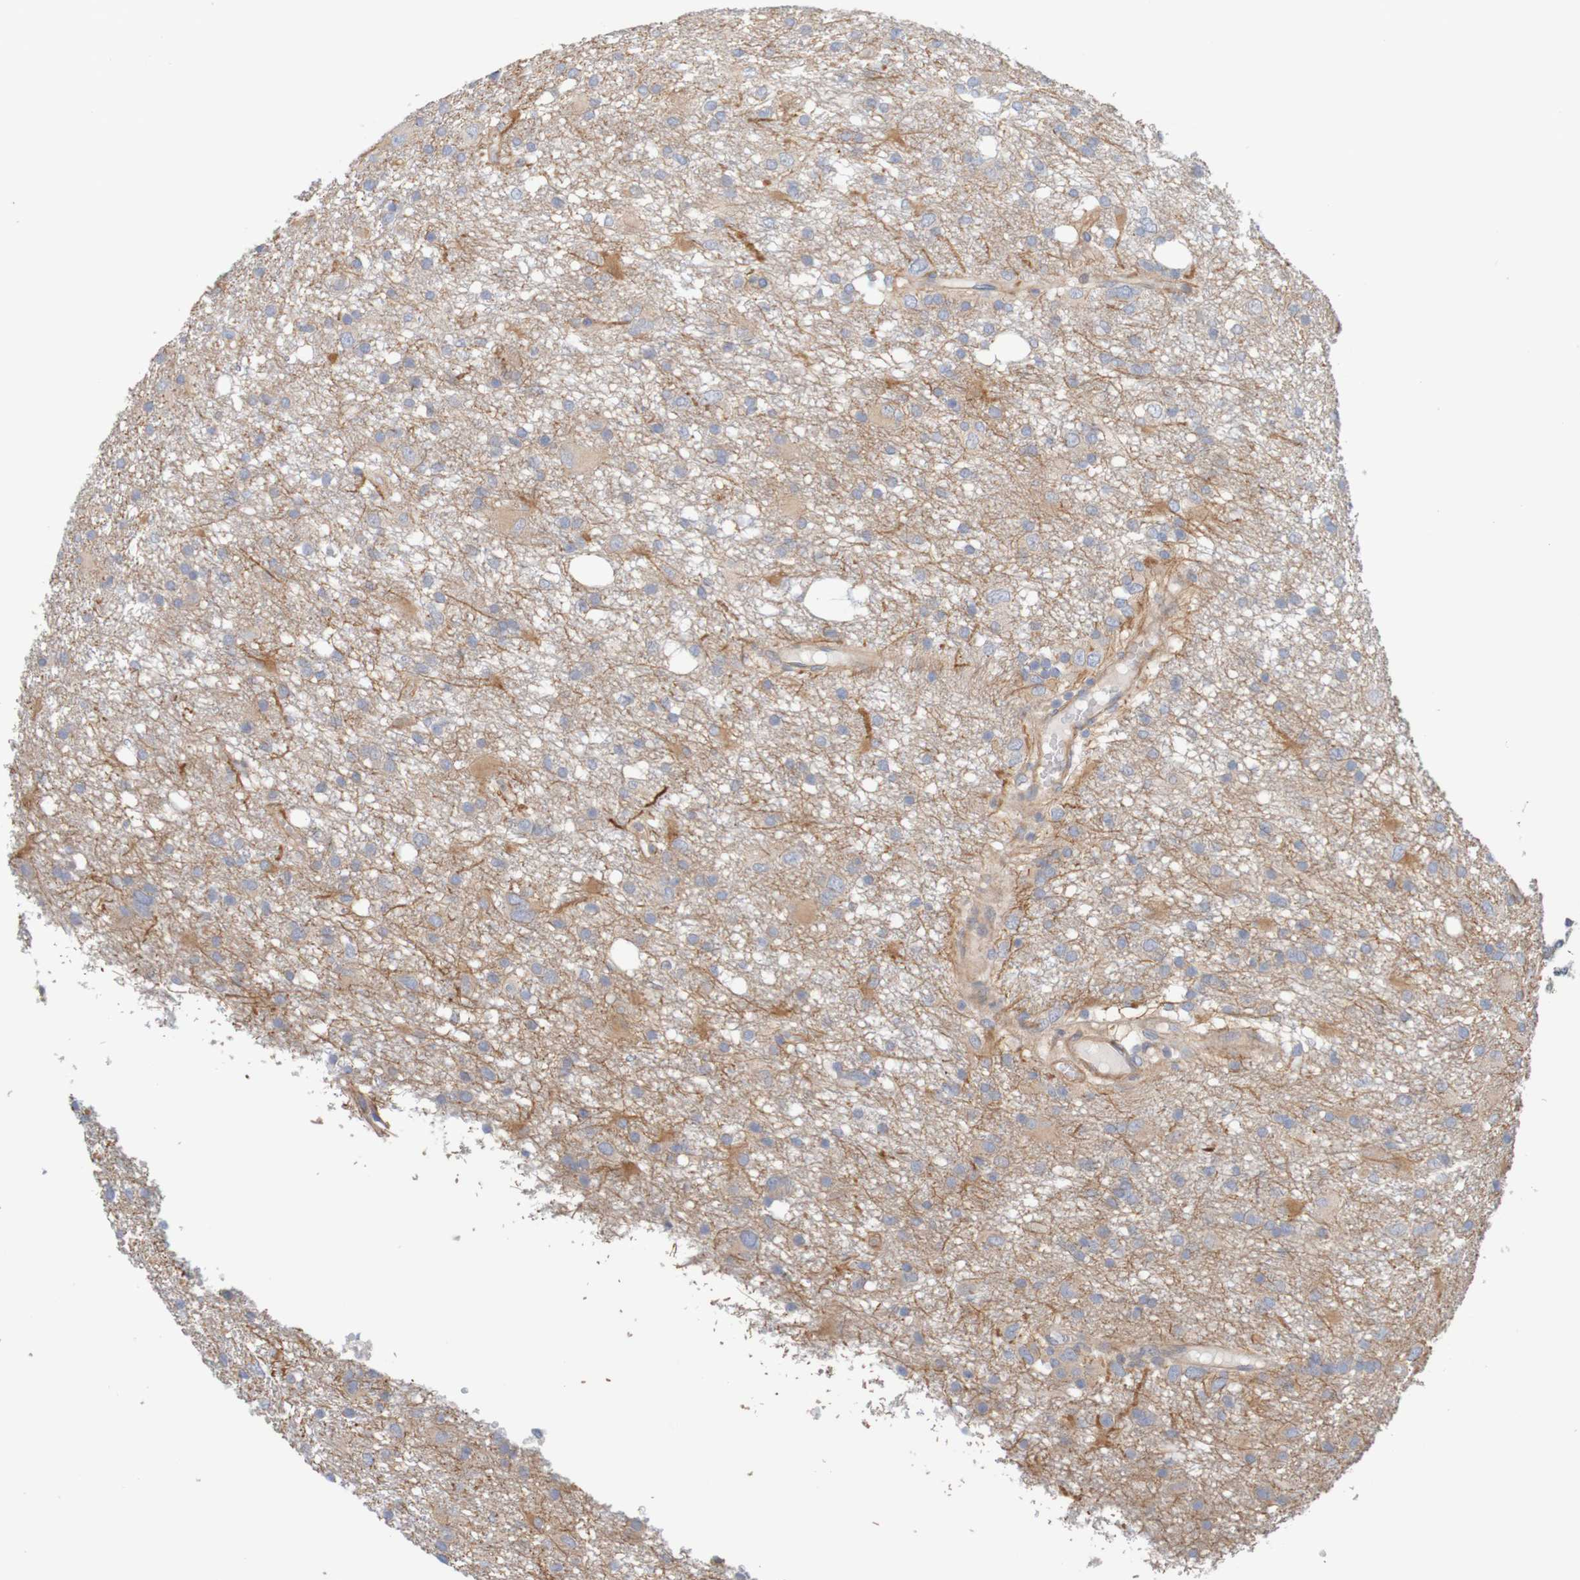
{"staining": {"intensity": "weak", "quantity": ">75%", "location": "cytoplasmic/membranous"}, "tissue": "glioma", "cell_type": "Tumor cells", "image_type": "cancer", "snomed": [{"axis": "morphology", "description": "Glioma, malignant, High grade"}, {"axis": "topography", "description": "Brain"}], "caption": "Human glioma stained with a protein marker demonstrates weak staining in tumor cells.", "gene": "KRT23", "patient": {"sex": "female", "age": 59}}